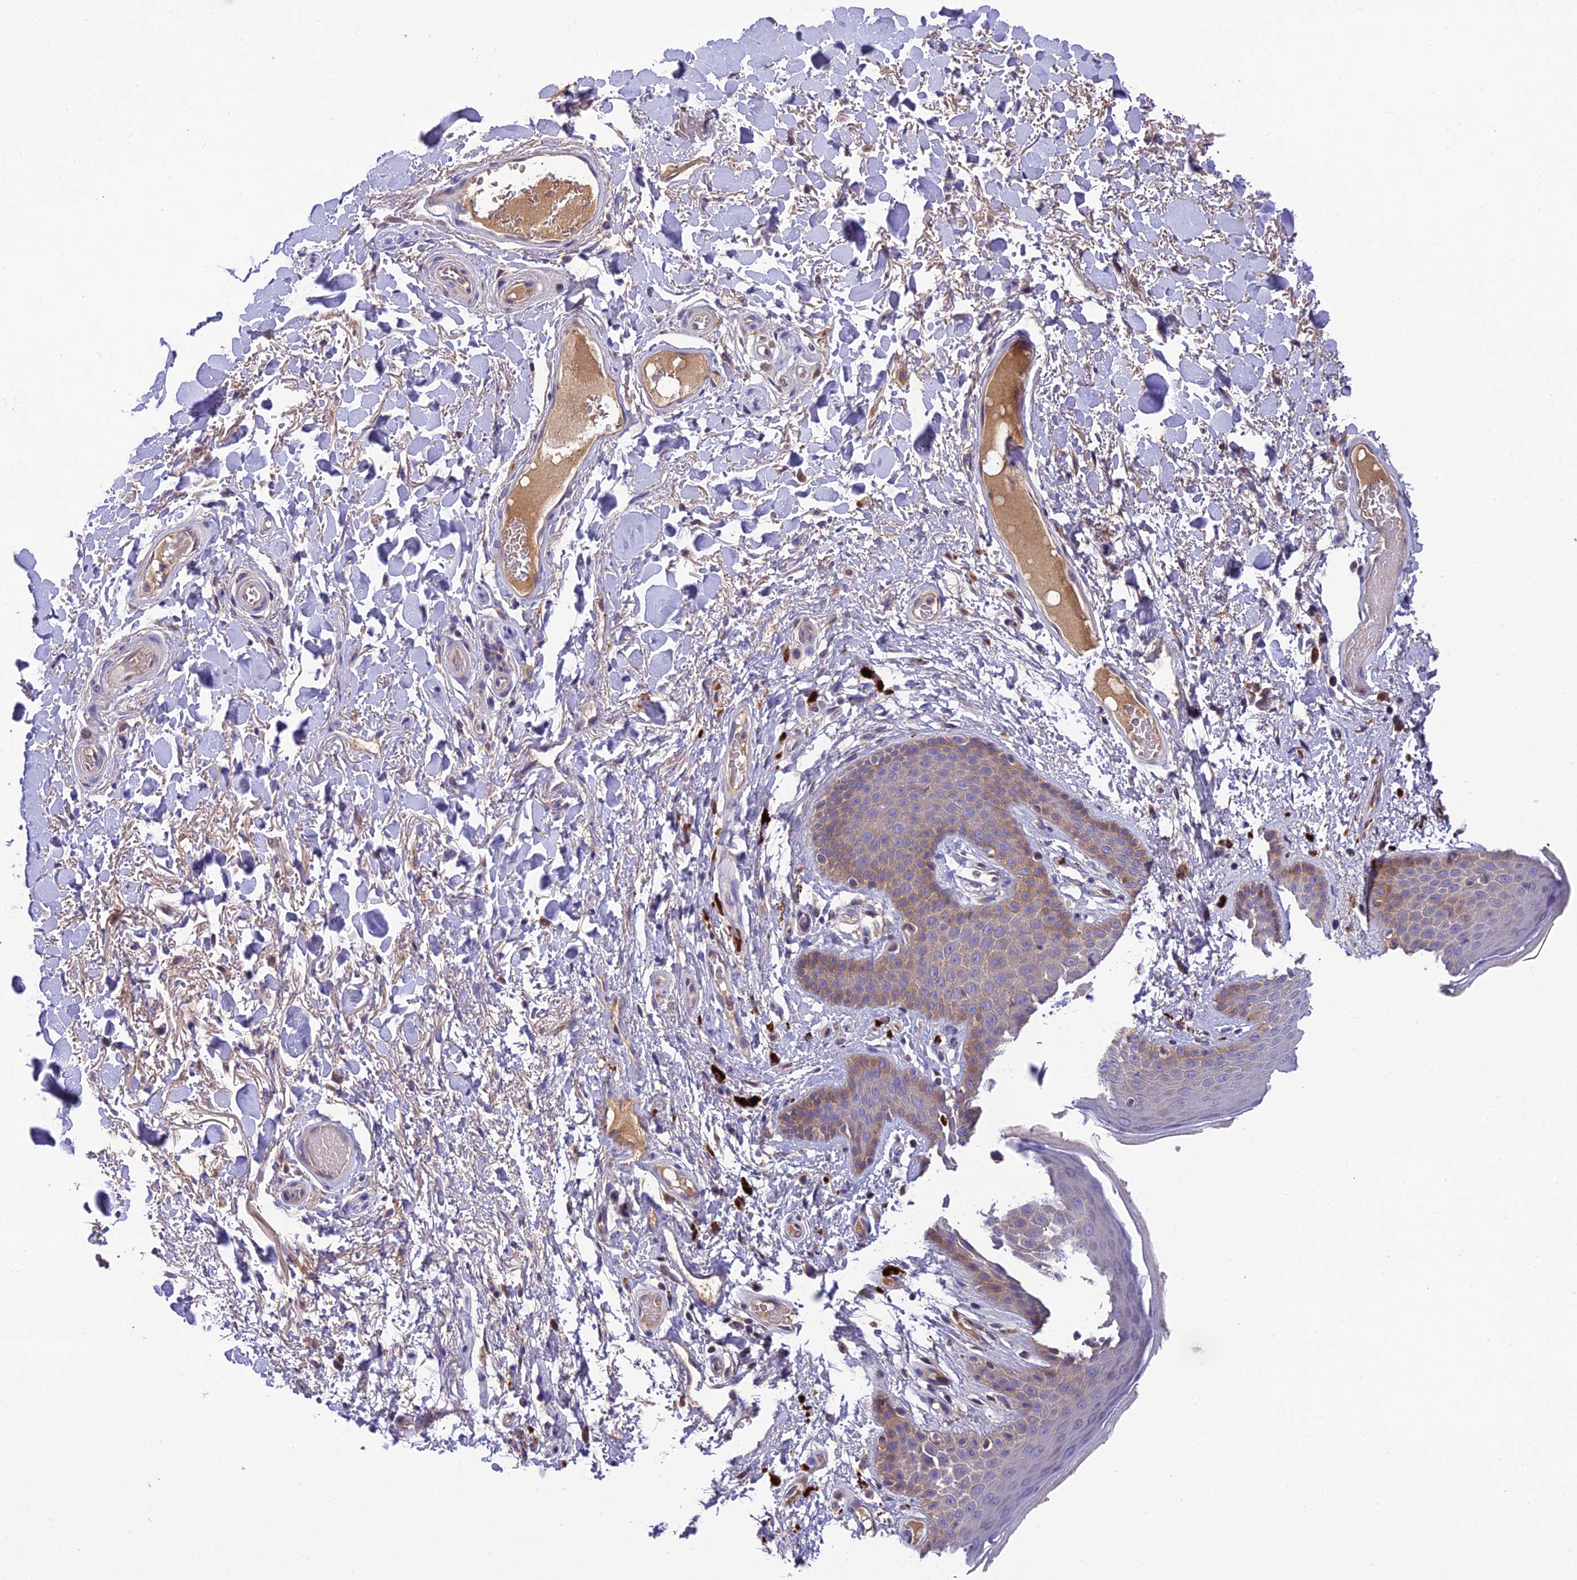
{"staining": {"intensity": "moderate", "quantity": "25%-75%", "location": "cytoplasmic/membranous"}, "tissue": "skin", "cell_type": "Epidermal cells", "image_type": "normal", "snomed": [{"axis": "morphology", "description": "Normal tissue, NOS"}, {"axis": "topography", "description": "Anal"}], "caption": "A brown stain shows moderate cytoplasmic/membranous positivity of a protein in epidermal cells of unremarkable skin. The protein is shown in brown color, while the nuclei are stained blue.", "gene": "PZP", "patient": {"sex": "male", "age": 74}}